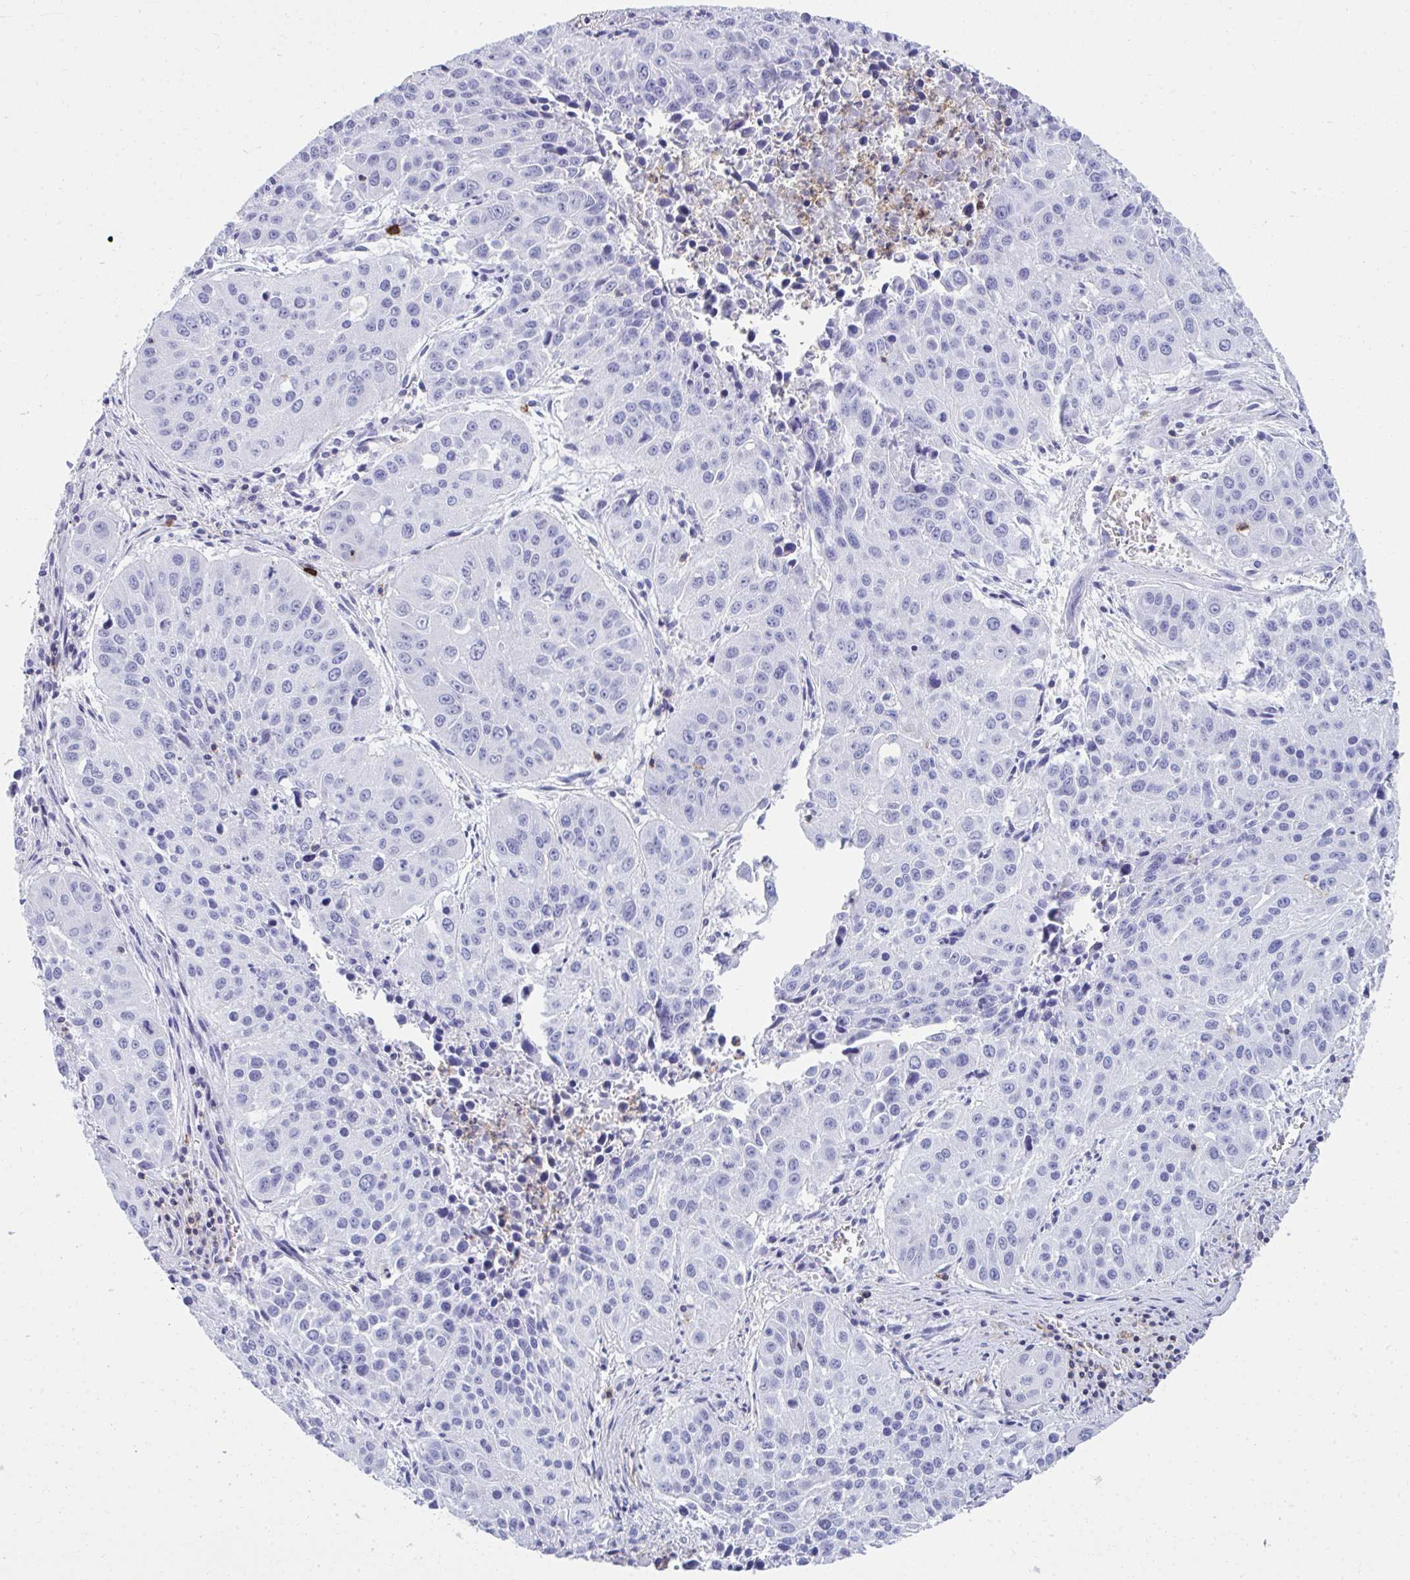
{"staining": {"intensity": "negative", "quantity": "none", "location": "none"}, "tissue": "lung cancer", "cell_type": "Tumor cells", "image_type": "cancer", "snomed": [{"axis": "morphology", "description": "Squamous cell carcinoma, NOS"}, {"axis": "topography", "description": "Lung"}], "caption": "Tumor cells show no significant protein positivity in lung cancer.", "gene": "SPN", "patient": {"sex": "female", "age": 61}}